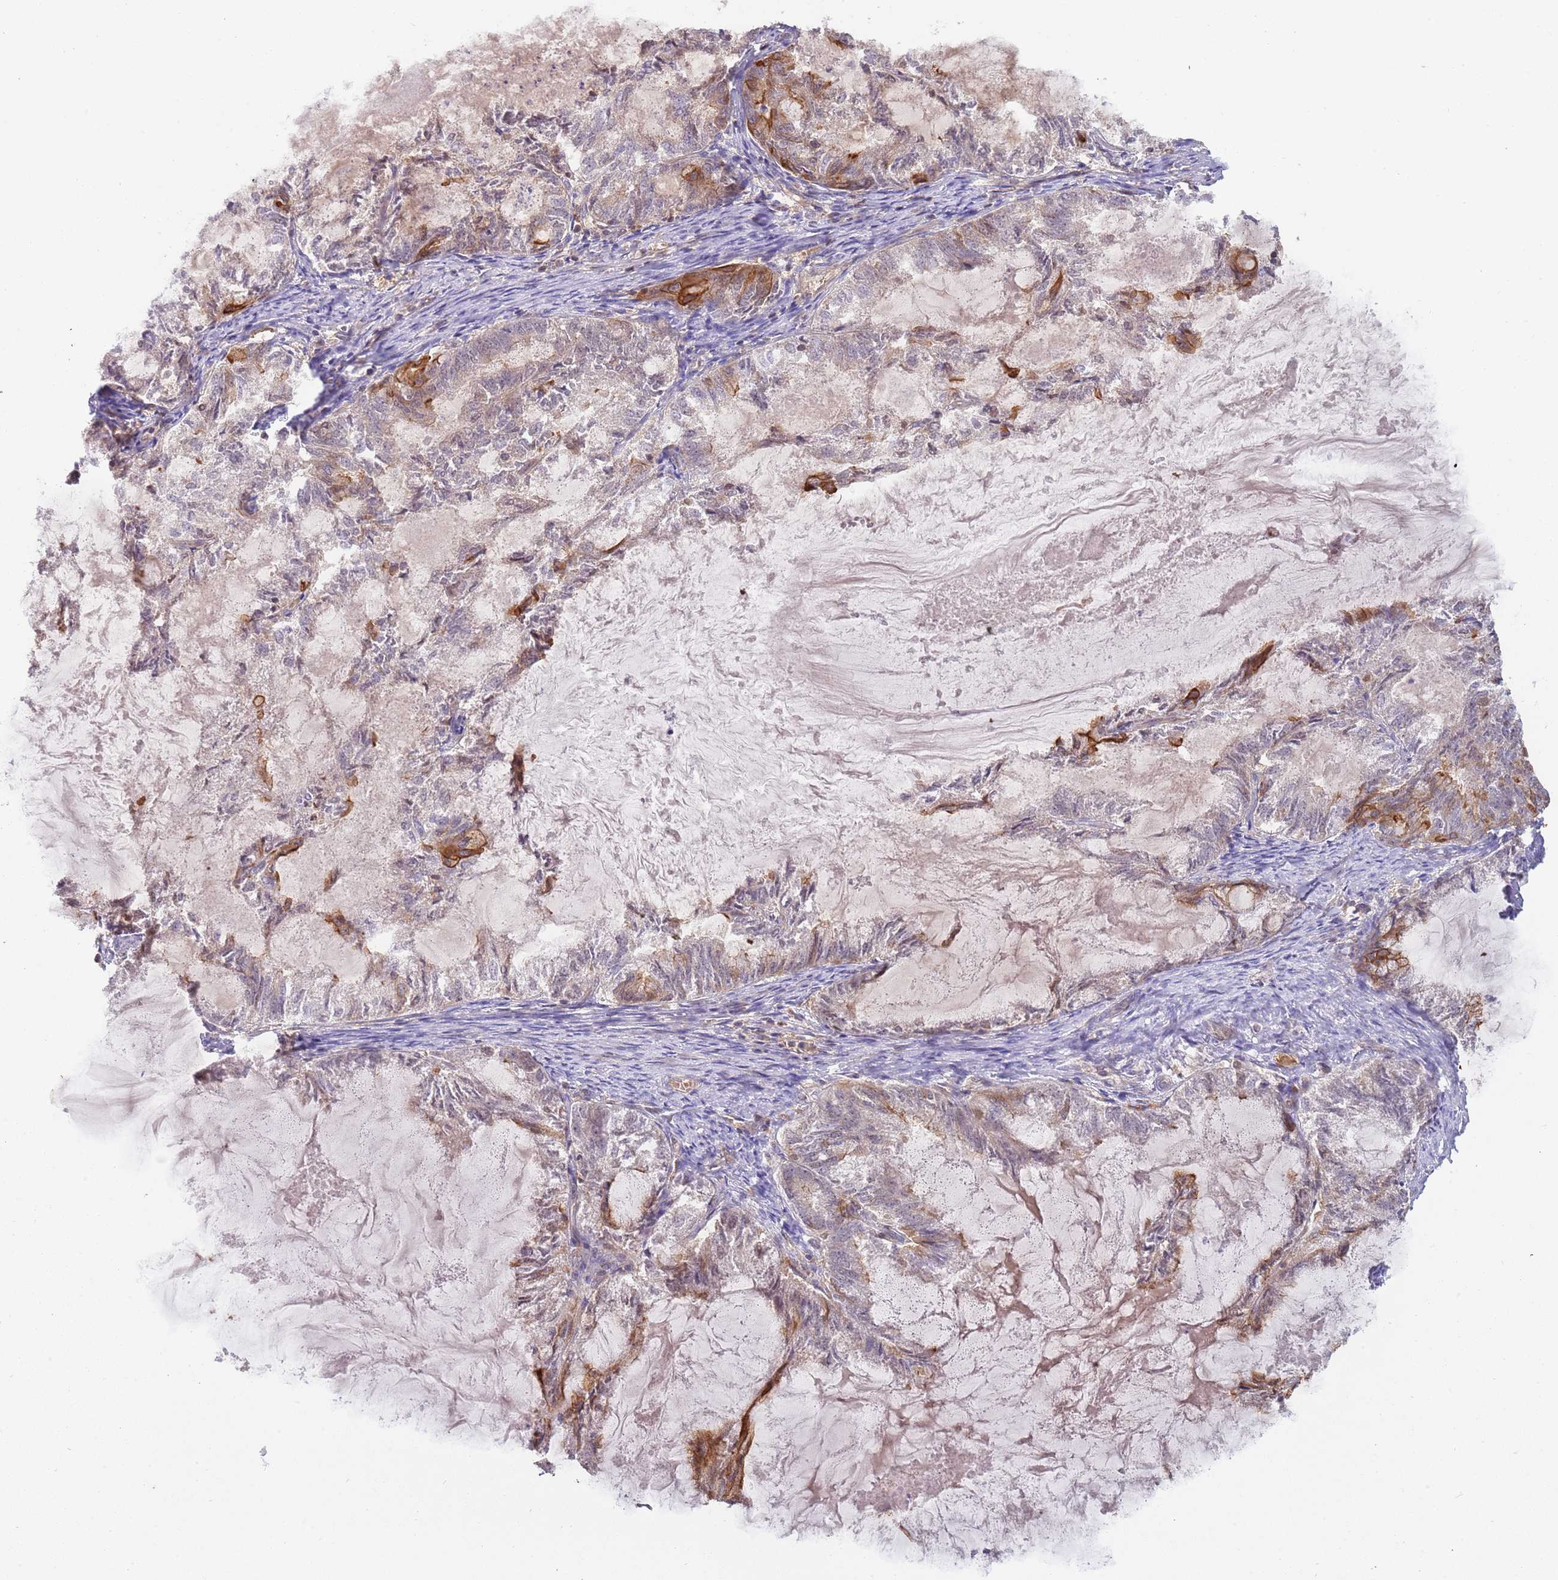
{"staining": {"intensity": "strong", "quantity": "25%-75%", "location": "cytoplasmic/membranous"}, "tissue": "endometrial cancer", "cell_type": "Tumor cells", "image_type": "cancer", "snomed": [{"axis": "morphology", "description": "Adenocarcinoma, NOS"}, {"axis": "topography", "description": "Endometrium"}], "caption": "Endometrial cancer stained with a brown dye exhibits strong cytoplasmic/membranous positive expression in about 25%-75% of tumor cells.", "gene": "GSDMD", "patient": {"sex": "female", "age": 86}}